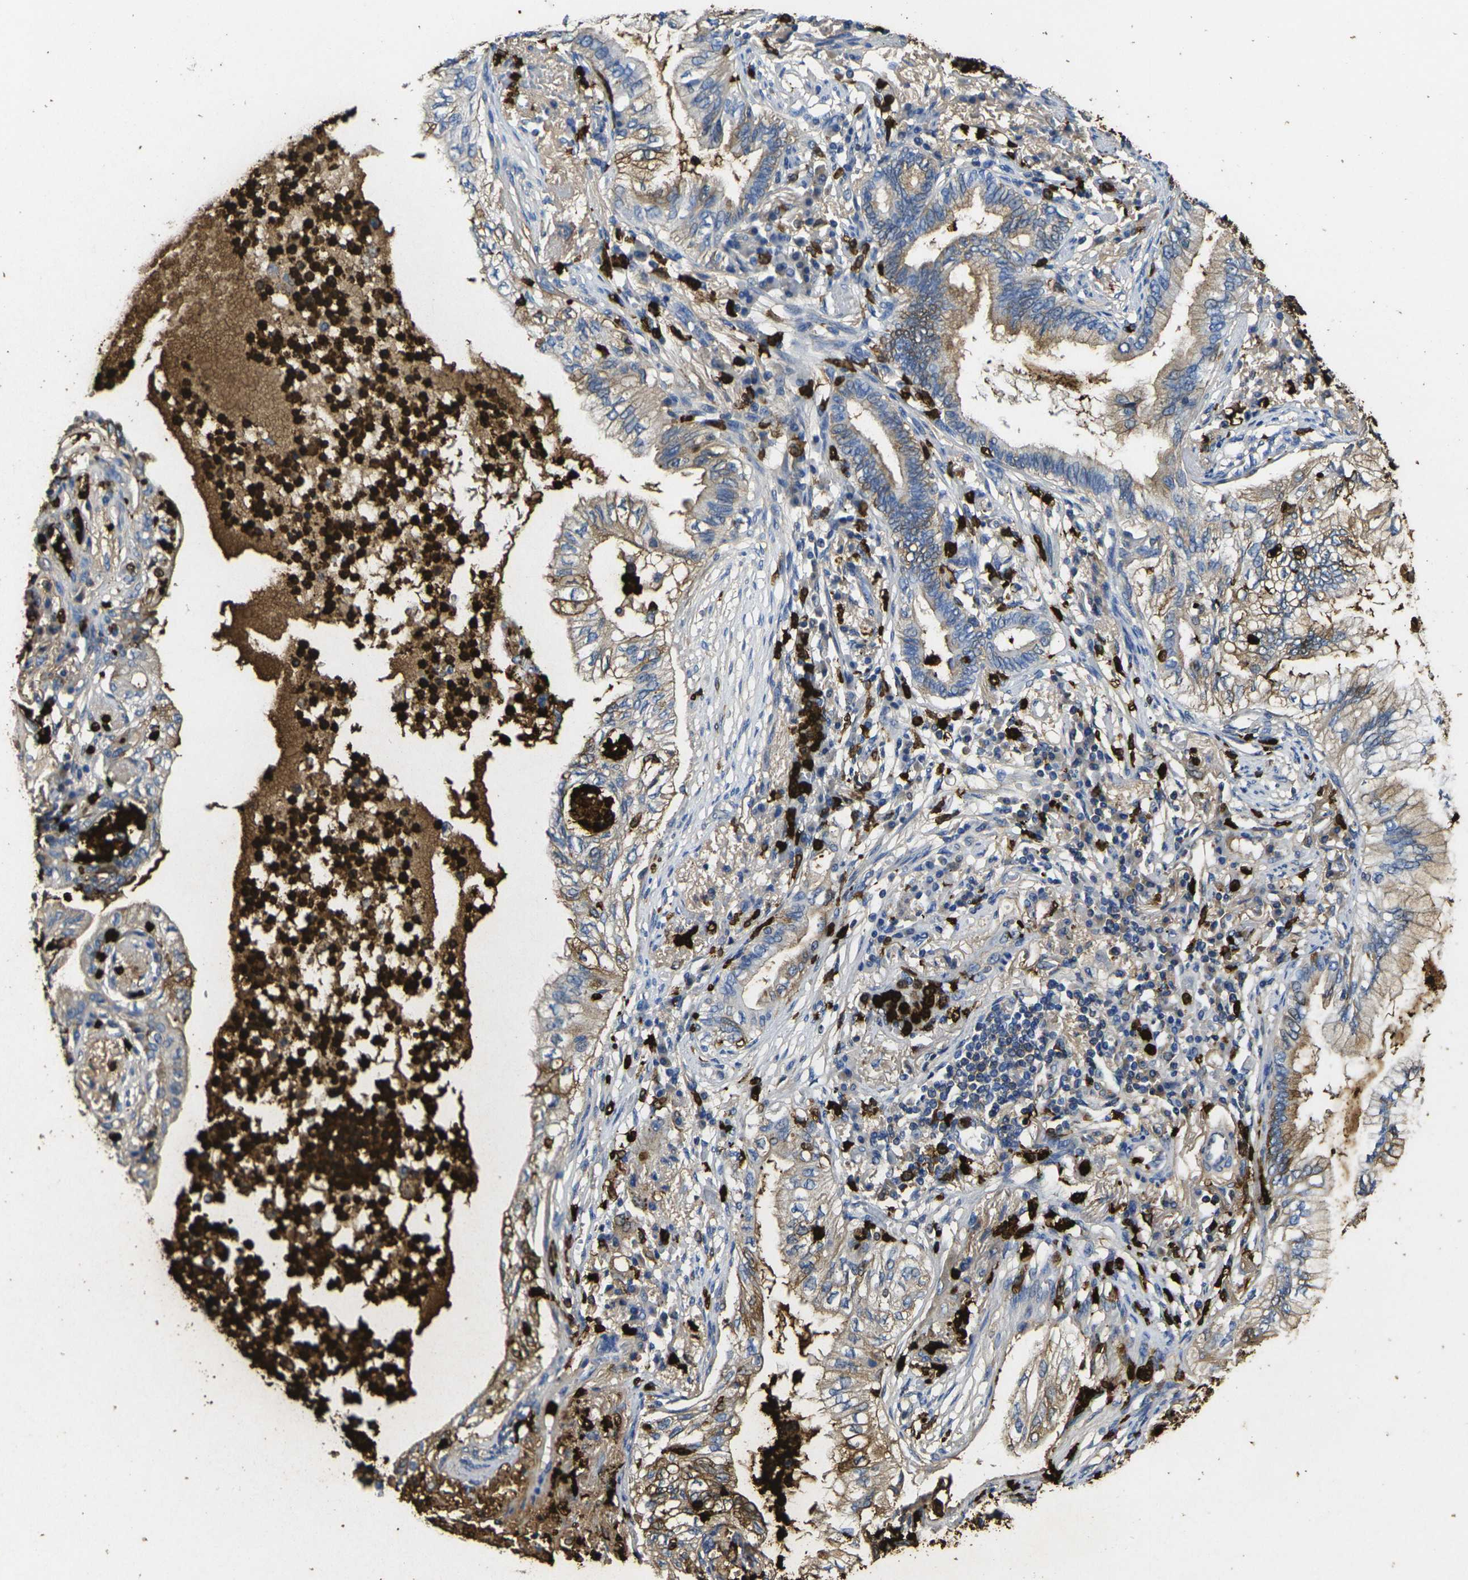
{"staining": {"intensity": "moderate", "quantity": ">75%", "location": "cytoplasmic/membranous"}, "tissue": "lung cancer", "cell_type": "Tumor cells", "image_type": "cancer", "snomed": [{"axis": "morphology", "description": "Normal tissue, NOS"}, {"axis": "morphology", "description": "Adenocarcinoma, NOS"}, {"axis": "topography", "description": "Bronchus"}, {"axis": "topography", "description": "Lung"}], "caption": "Lung cancer (adenocarcinoma) tissue demonstrates moderate cytoplasmic/membranous expression in about >75% of tumor cells, visualized by immunohistochemistry.", "gene": "S100A9", "patient": {"sex": "female", "age": 70}}